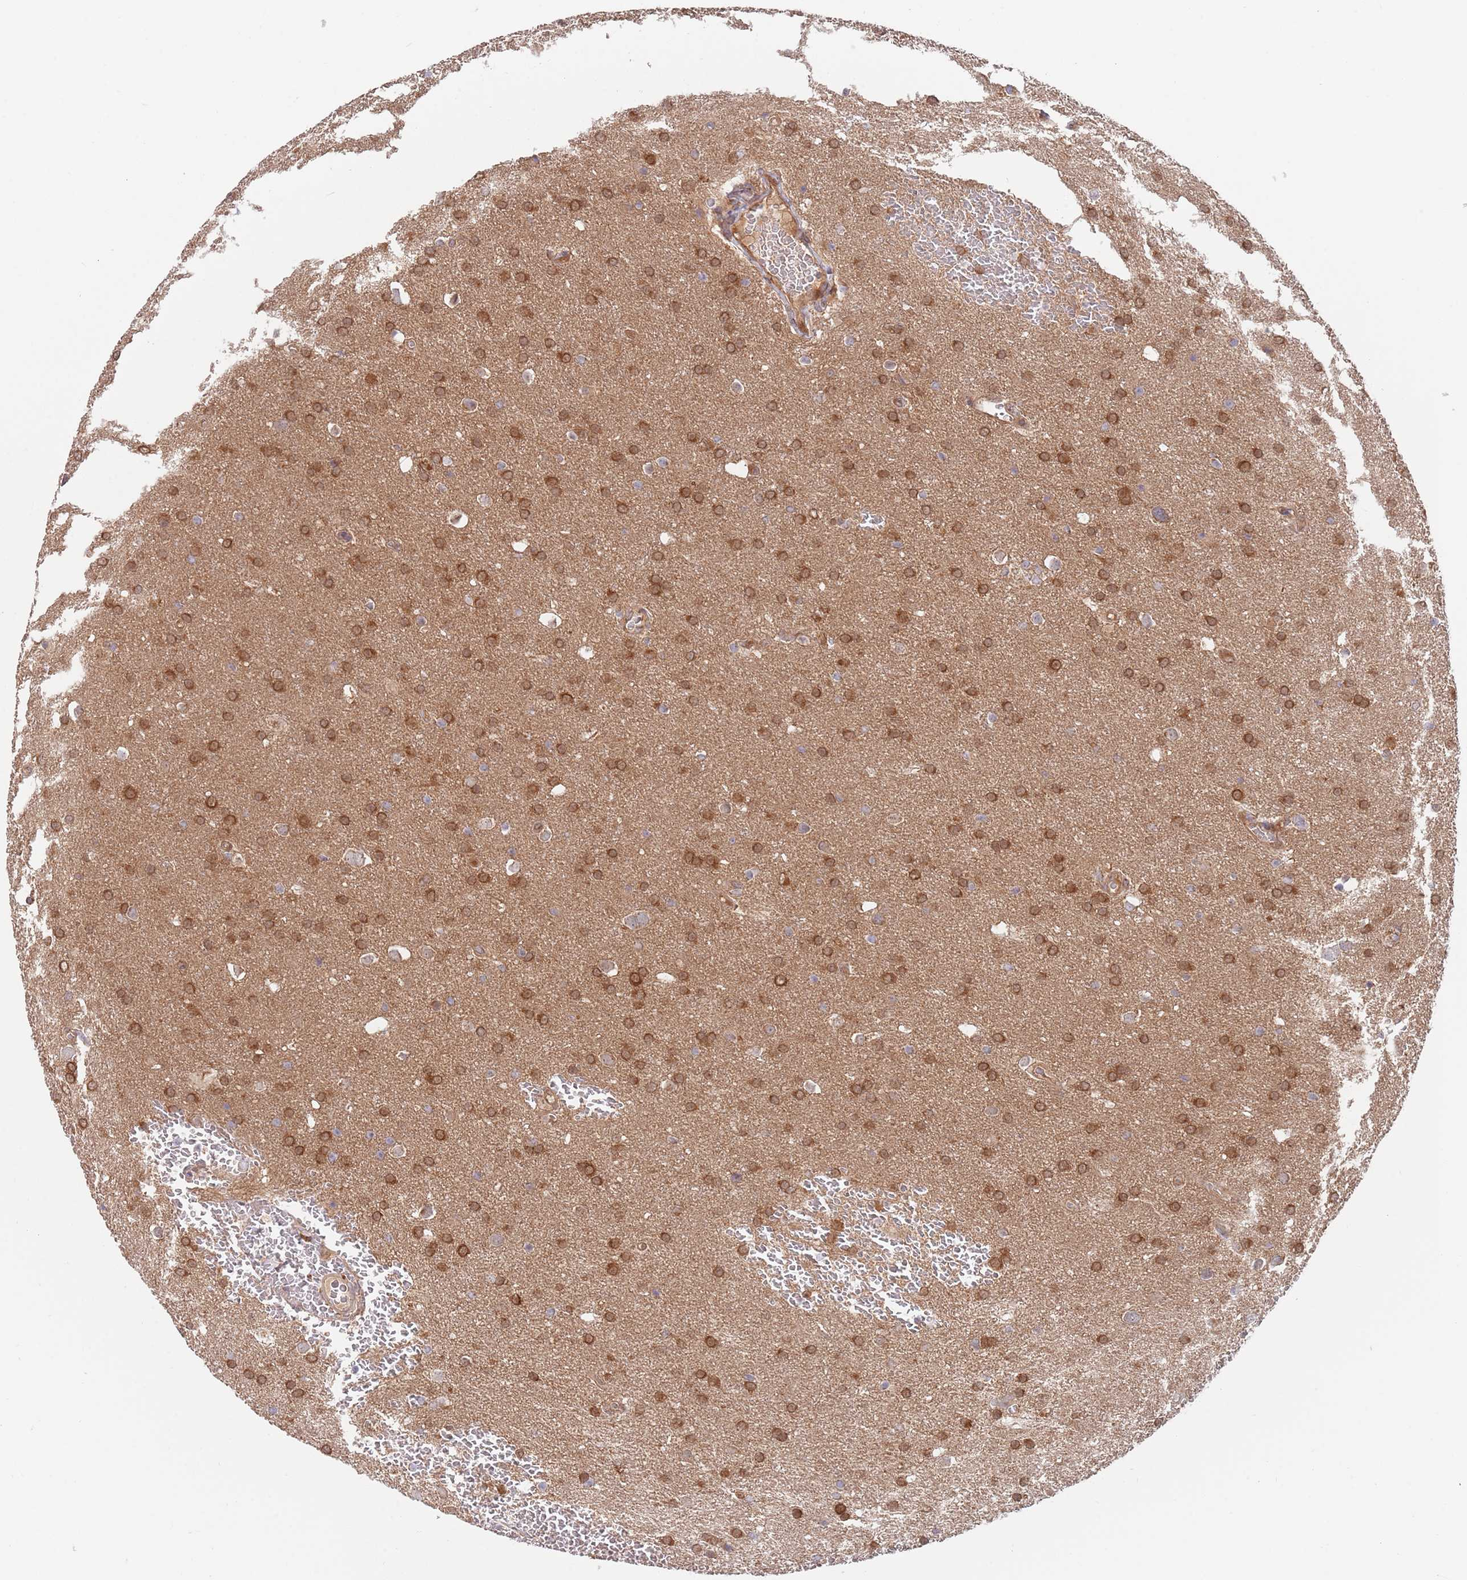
{"staining": {"intensity": "strong", "quantity": "25%-75%", "location": "cytoplasmic/membranous"}, "tissue": "glioma", "cell_type": "Tumor cells", "image_type": "cancer", "snomed": [{"axis": "morphology", "description": "Glioma, malignant, Low grade"}, {"axis": "topography", "description": "Brain"}], "caption": "Brown immunohistochemical staining in glioma reveals strong cytoplasmic/membranous expression in about 25%-75% of tumor cells.", "gene": "GUK1", "patient": {"sex": "female", "age": 32}}